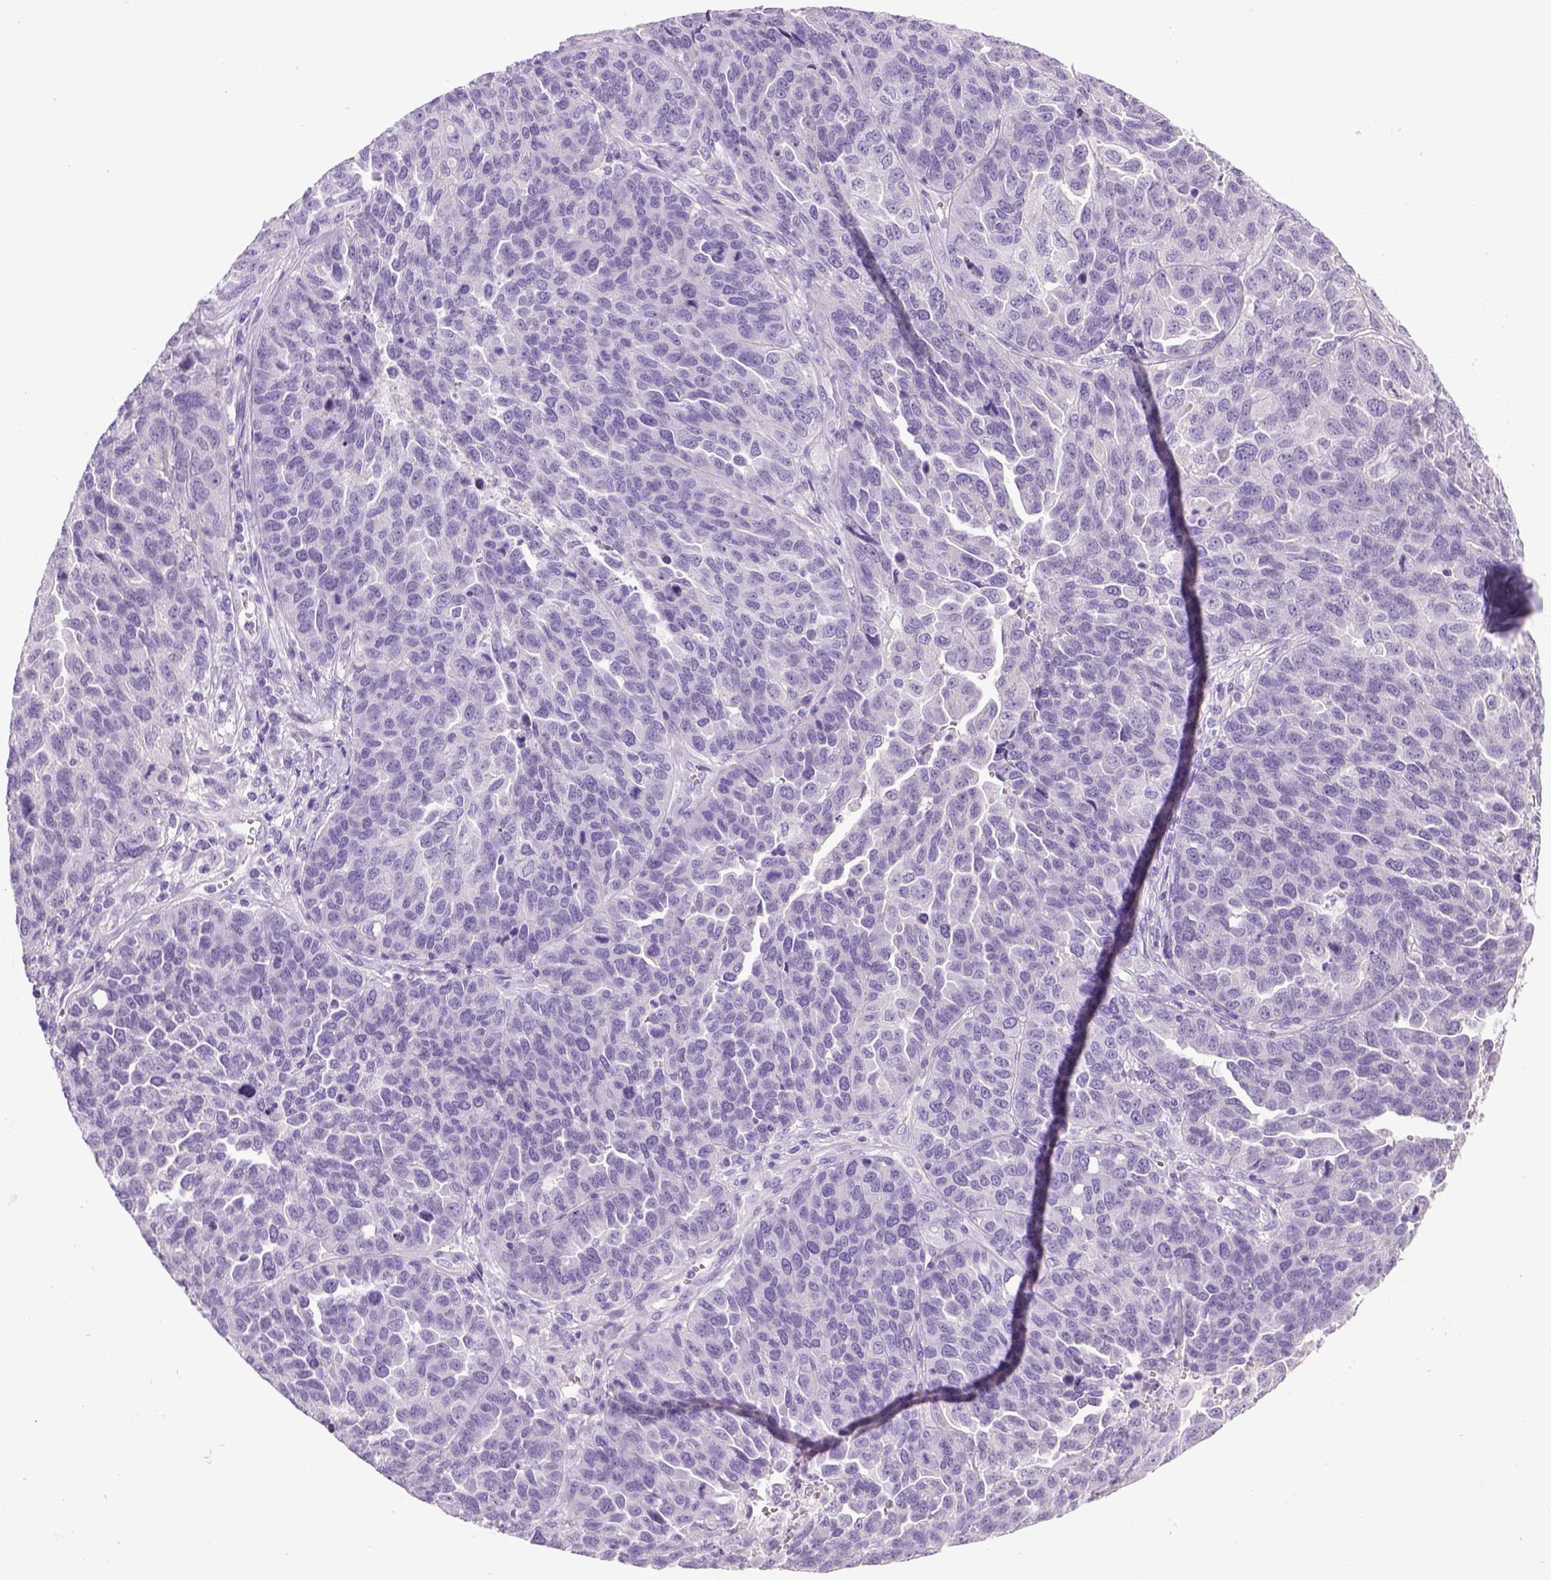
{"staining": {"intensity": "negative", "quantity": "none", "location": "none"}, "tissue": "ovarian cancer", "cell_type": "Tumor cells", "image_type": "cancer", "snomed": [{"axis": "morphology", "description": "Cystadenocarcinoma, serous, NOS"}, {"axis": "topography", "description": "Ovary"}], "caption": "DAB (3,3'-diaminobenzidine) immunohistochemical staining of serous cystadenocarcinoma (ovarian) exhibits no significant positivity in tumor cells. (DAB immunohistochemistry, high magnification).", "gene": "KRT71", "patient": {"sex": "female", "age": 87}}